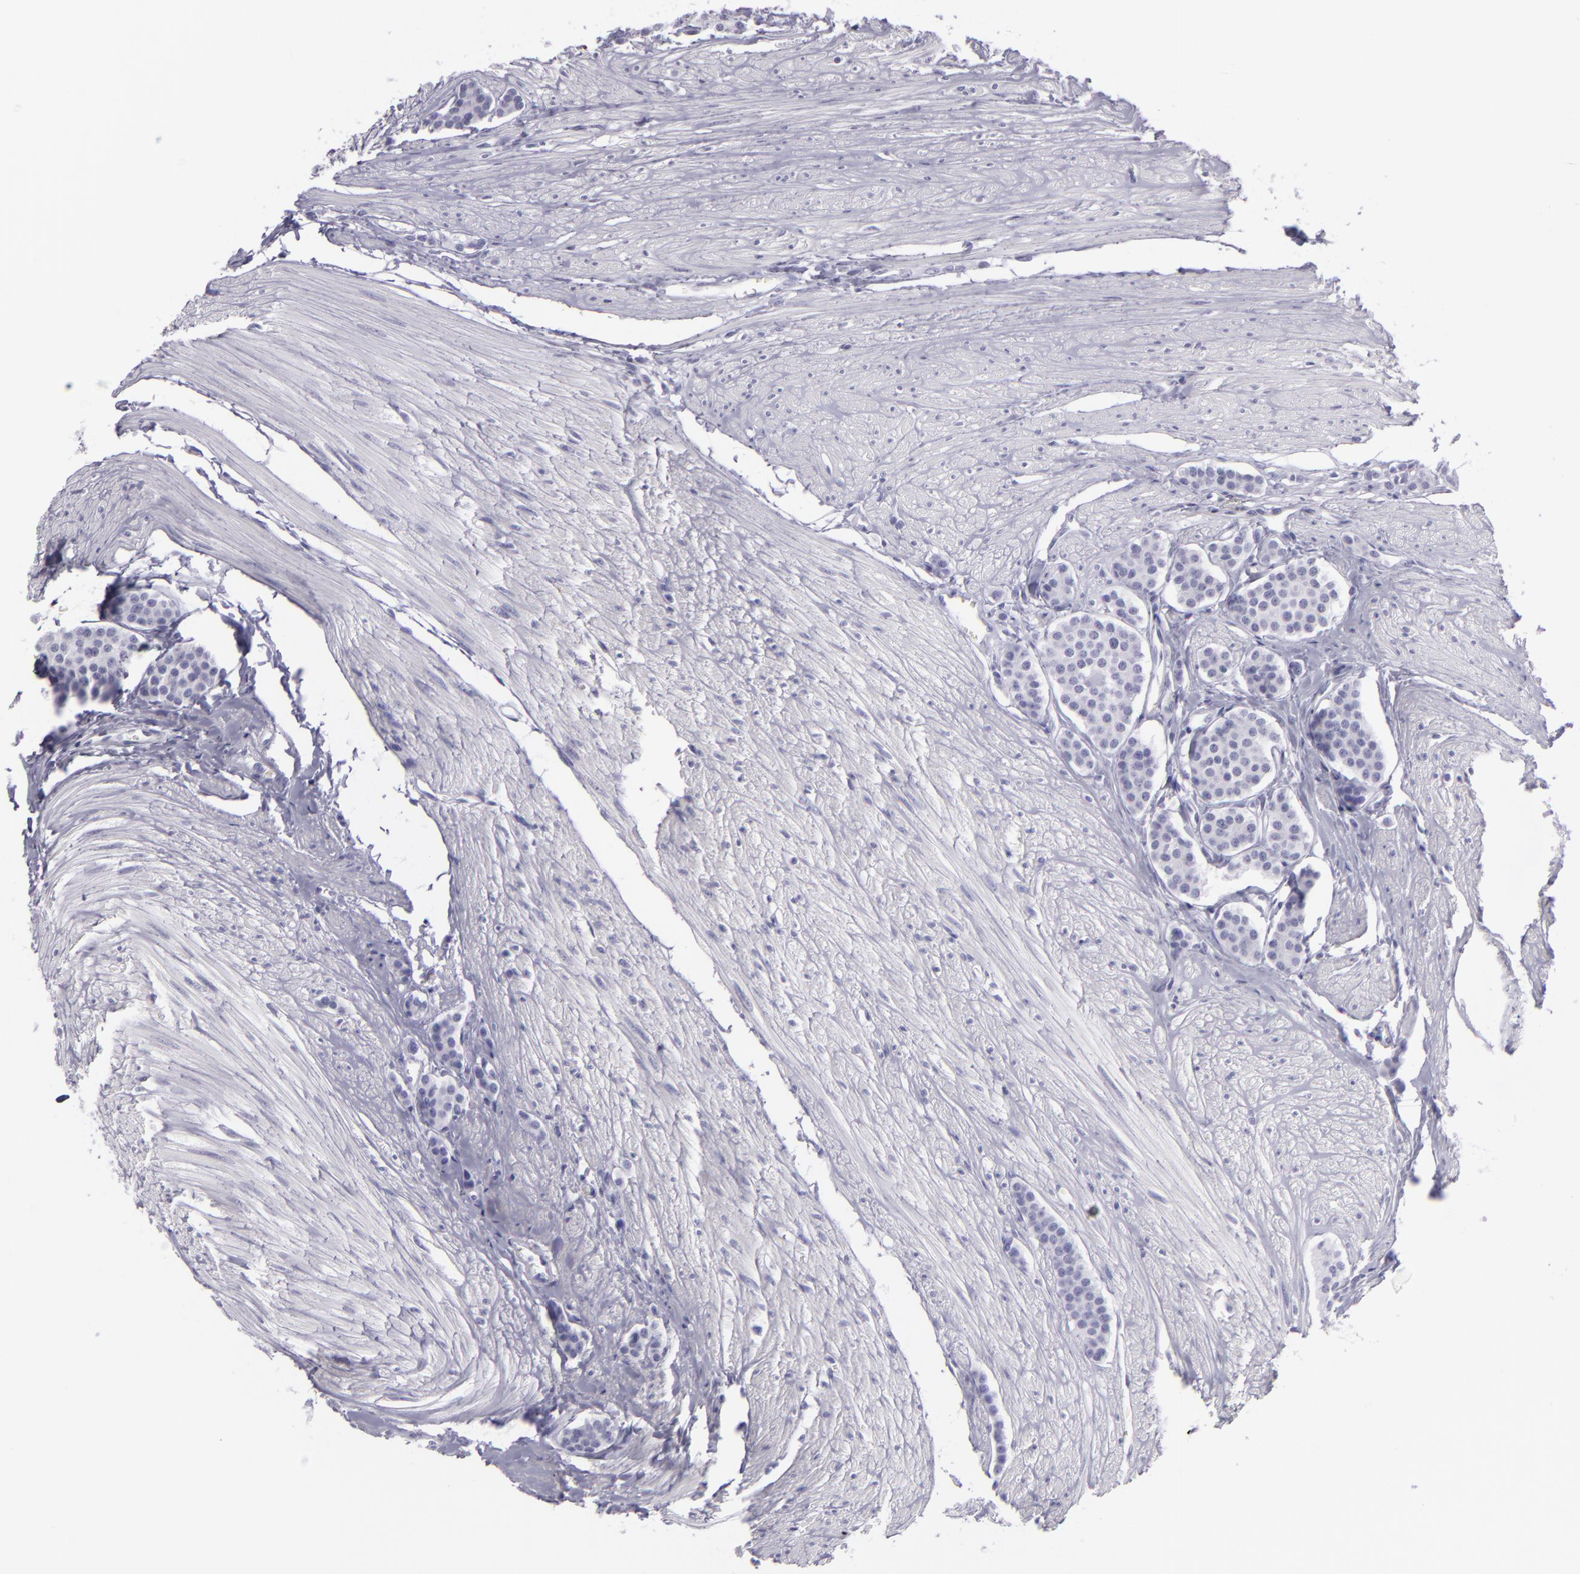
{"staining": {"intensity": "negative", "quantity": "none", "location": "none"}, "tissue": "carcinoid", "cell_type": "Tumor cells", "image_type": "cancer", "snomed": [{"axis": "morphology", "description": "Carcinoid, malignant, NOS"}, {"axis": "topography", "description": "Small intestine"}], "caption": "This is a histopathology image of IHC staining of malignant carcinoid, which shows no staining in tumor cells.", "gene": "MCM3", "patient": {"sex": "male", "age": 60}}